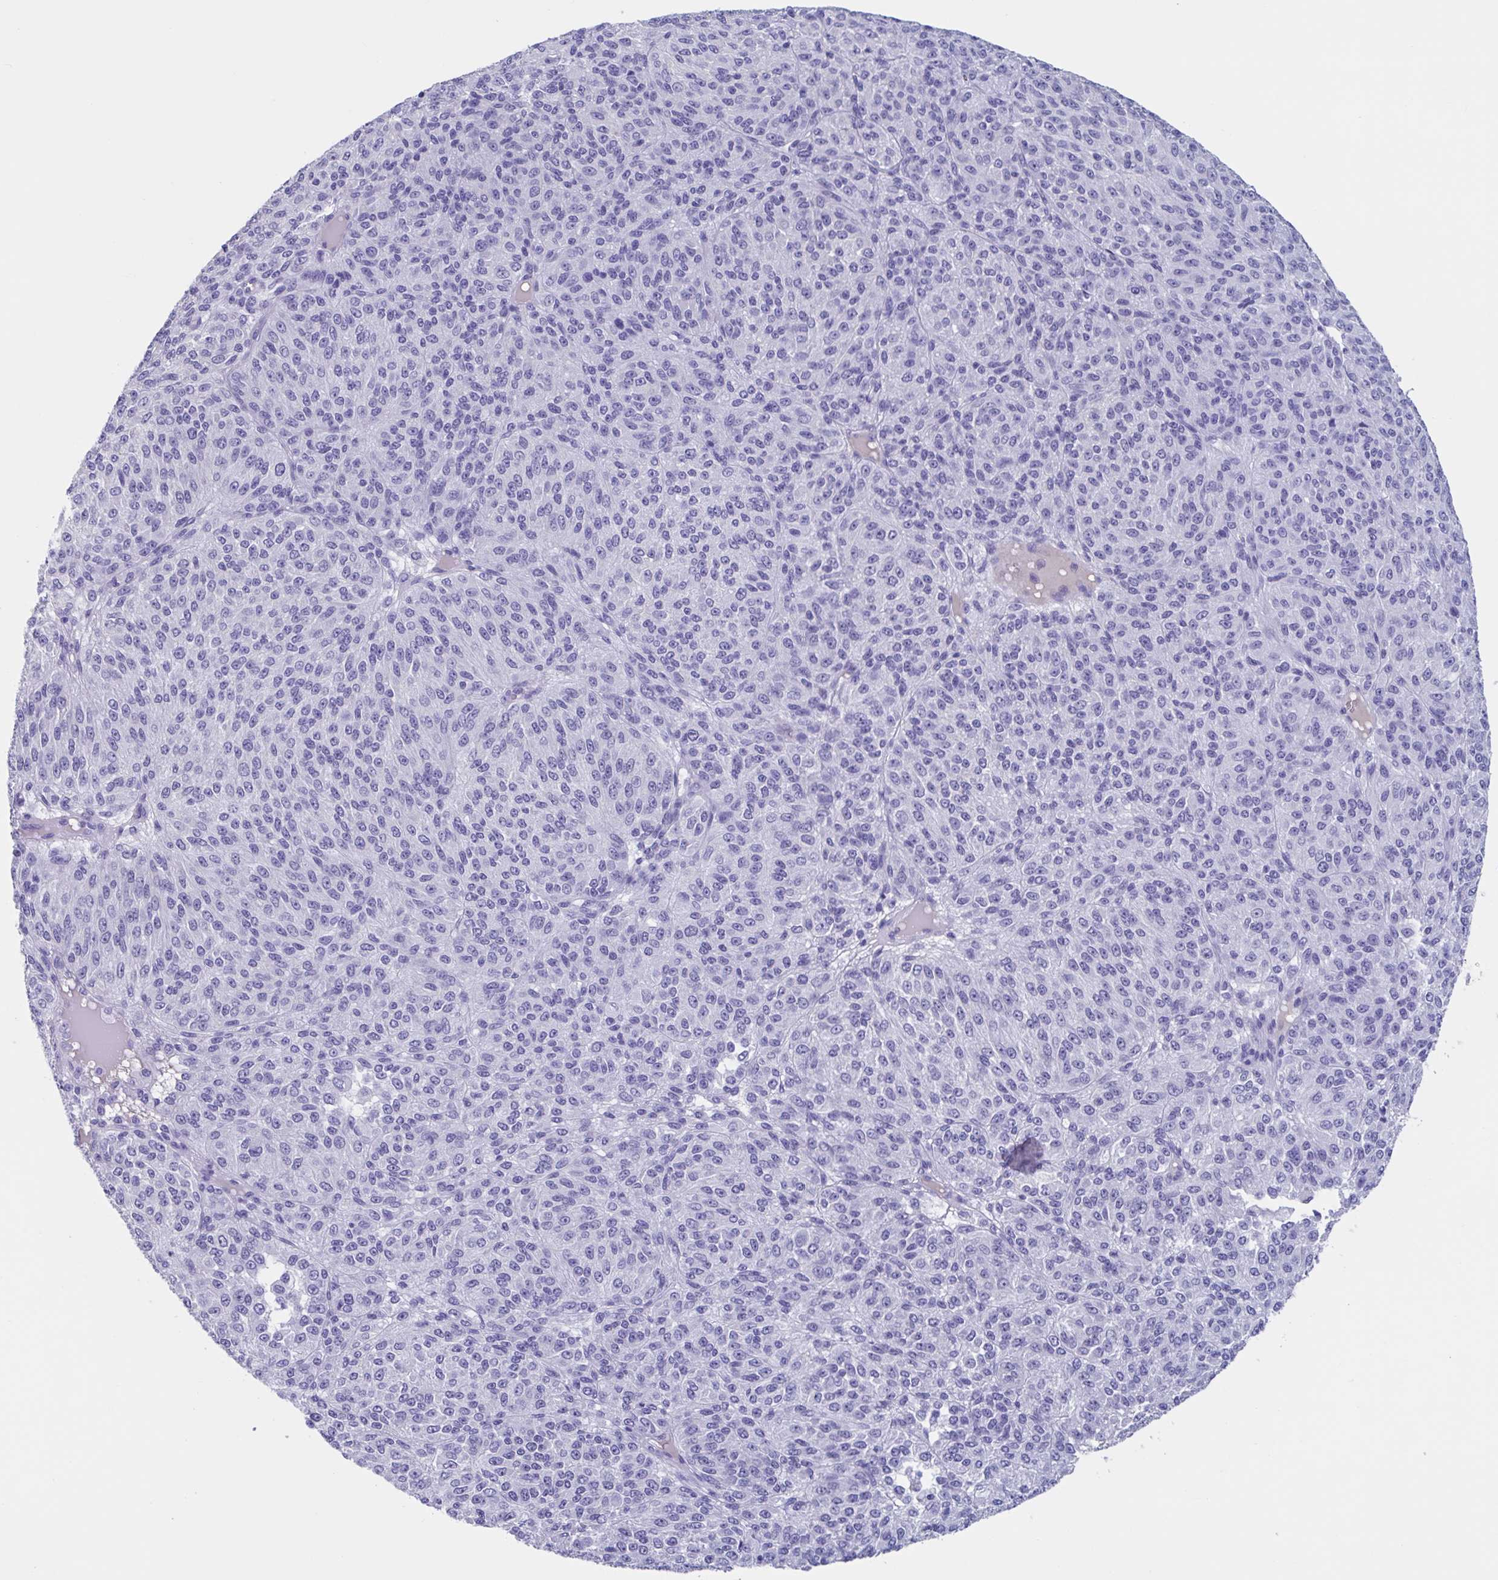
{"staining": {"intensity": "negative", "quantity": "none", "location": "none"}, "tissue": "melanoma", "cell_type": "Tumor cells", "image_type": "cancer", "snomed": [{"axis": "morphology", "description": "Malignant melanoma, Metastatic site"}, {"axis": "topography", "description": "Brain"}], "caption": "Tumor cells show no significant positivity in malignant melanoma (metastatic site).", "gene": "USP35", "patient": {"sex": "female", "age": 56}}